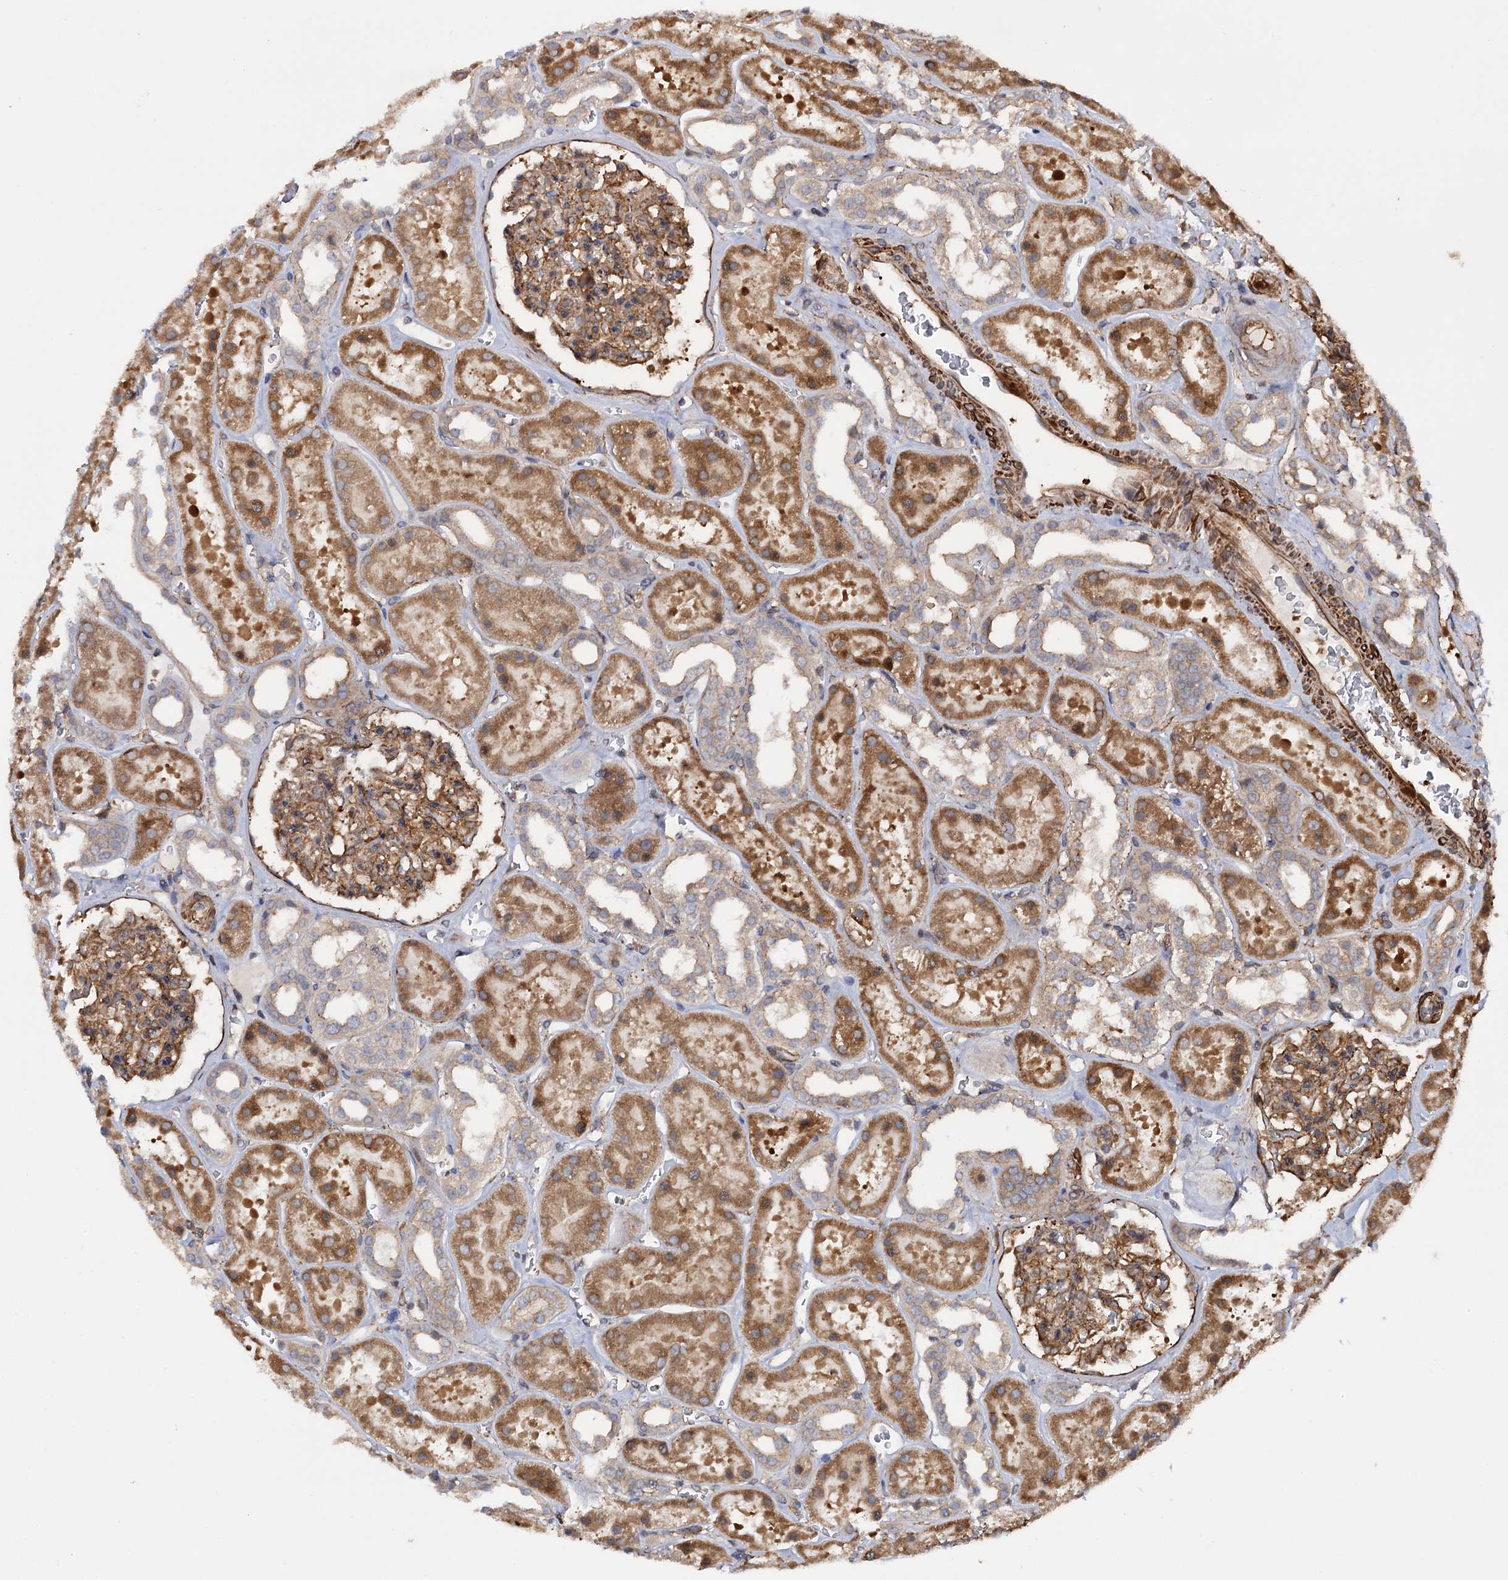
{"staining": {"intensity": "moderate", "quantity": ">75%", "location": "cytoplasmic/membranous"}, "tissue": "kidney", "cell_type": "Cells in glomeruli", "image_type": "normal", "snomed": [{"axis": "morphology", "description": "Normal tissue, NOS"}, {"axis": "topography", "description": "Kidney"}], "caption": "This photomicrograph displays IHC staining of normal human kidney, with medium moderate cytoplasmic/membranous expression in about >75% of cells in glomeruli.", "gene": "ATP8B4", "patient": {"sex": "female", "age": 41}}